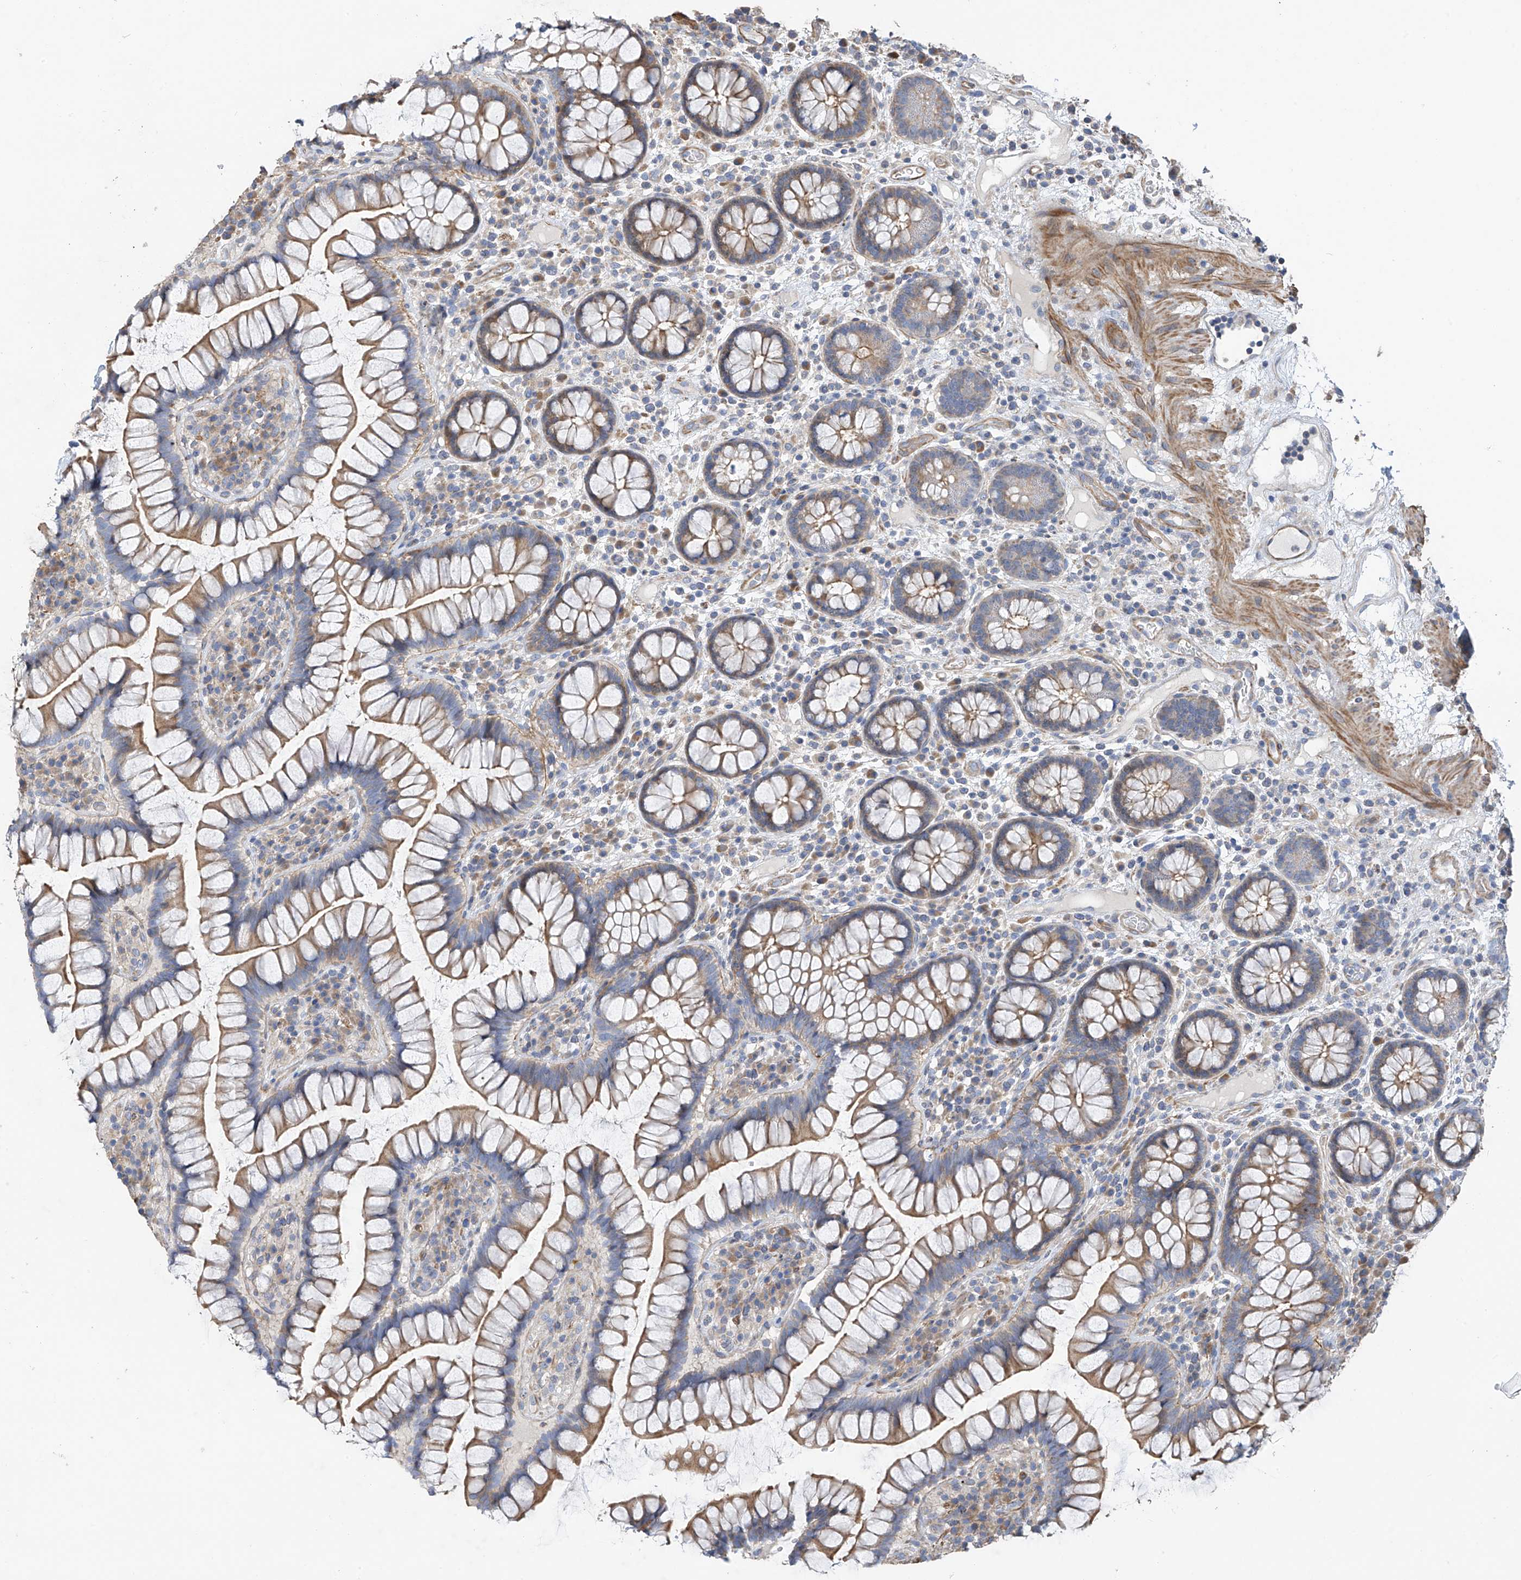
{"staining": {"intensity": "moderate", "quantity": ">75%", "location": "cytoplasmic/membranous"}, "tissue": "colon", "cell_type": "Endothelial cells", "image_type": "normal", "snomed": [{"axis": "morphology", "description": "Normal tissue, NOS"}, {"axis": "topography", "description": "Colon"}], "caption": "IHC (DAB (3,3'-diaminobenzidine)) staining of unremarkable human colon reveals moderate cytoplasmic/membranous protein positivity in about >75% of endothelial cells. Nuclei are stained in blue.", "gene": "SLC43A3", "patient": {"sex": "female", "age": 79}}